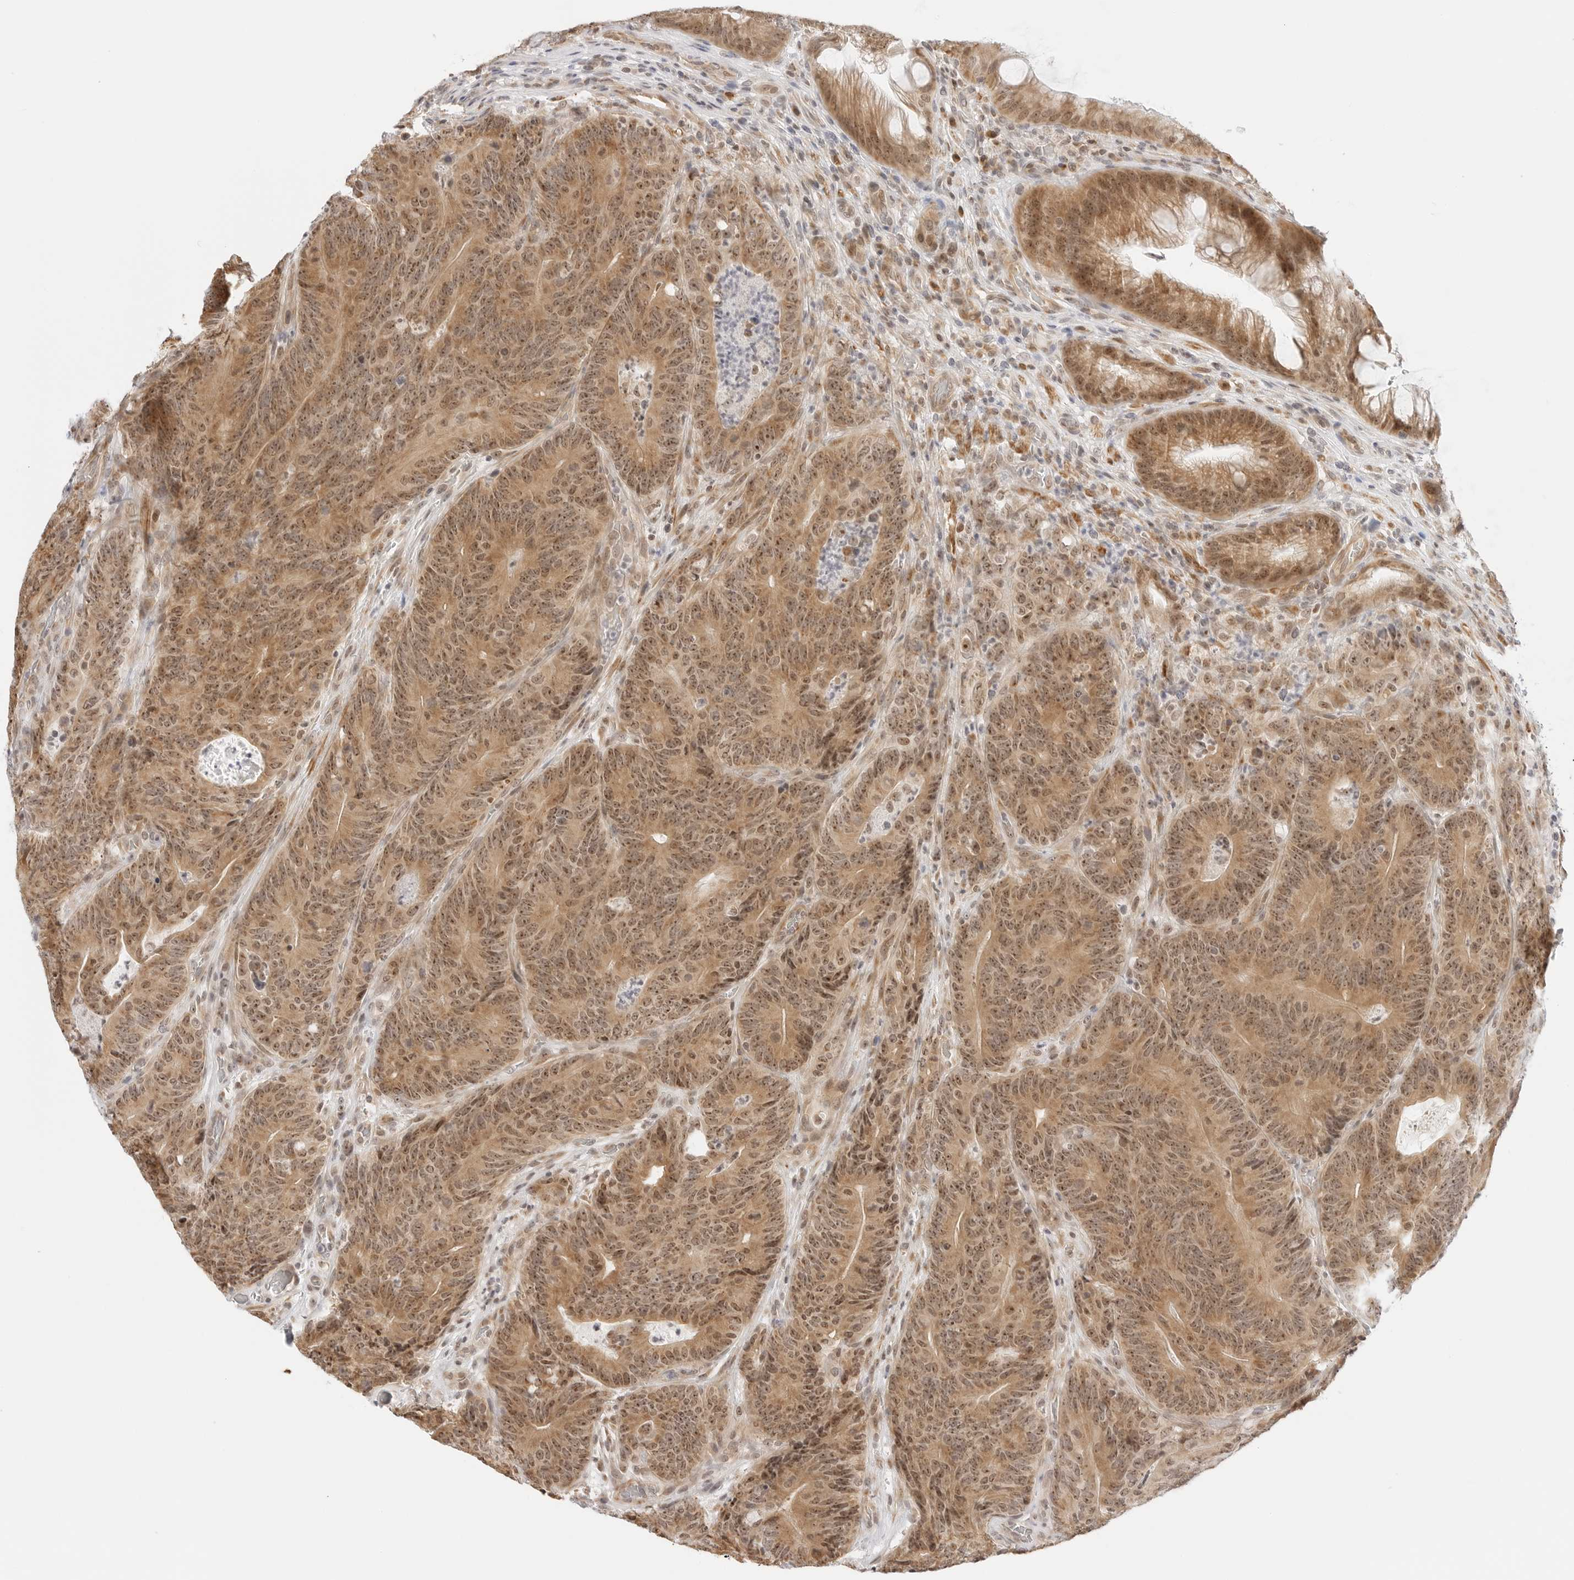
{"staining": {"intensity": "moderate", "quantity": ">75%", "location": "cytoplasmic/membranous,nuclear"}, "tissue": "colorectal cancer", "cell_type": "Tumor cells", "image_type": "cancer", "snomed": [{"axis": "morphology", "description": "Normal tissue, NOS"}, {"axis": "topography", "description": "Colon"}], "caption": "IHC of human colorectal cancer displays medium levels of moderate cytoplasmic/membranous and nuclear positivity in approximately >75% of tumor cells.", "gene": "GORAB", "patient": {"sex": "female", "age": 82}}